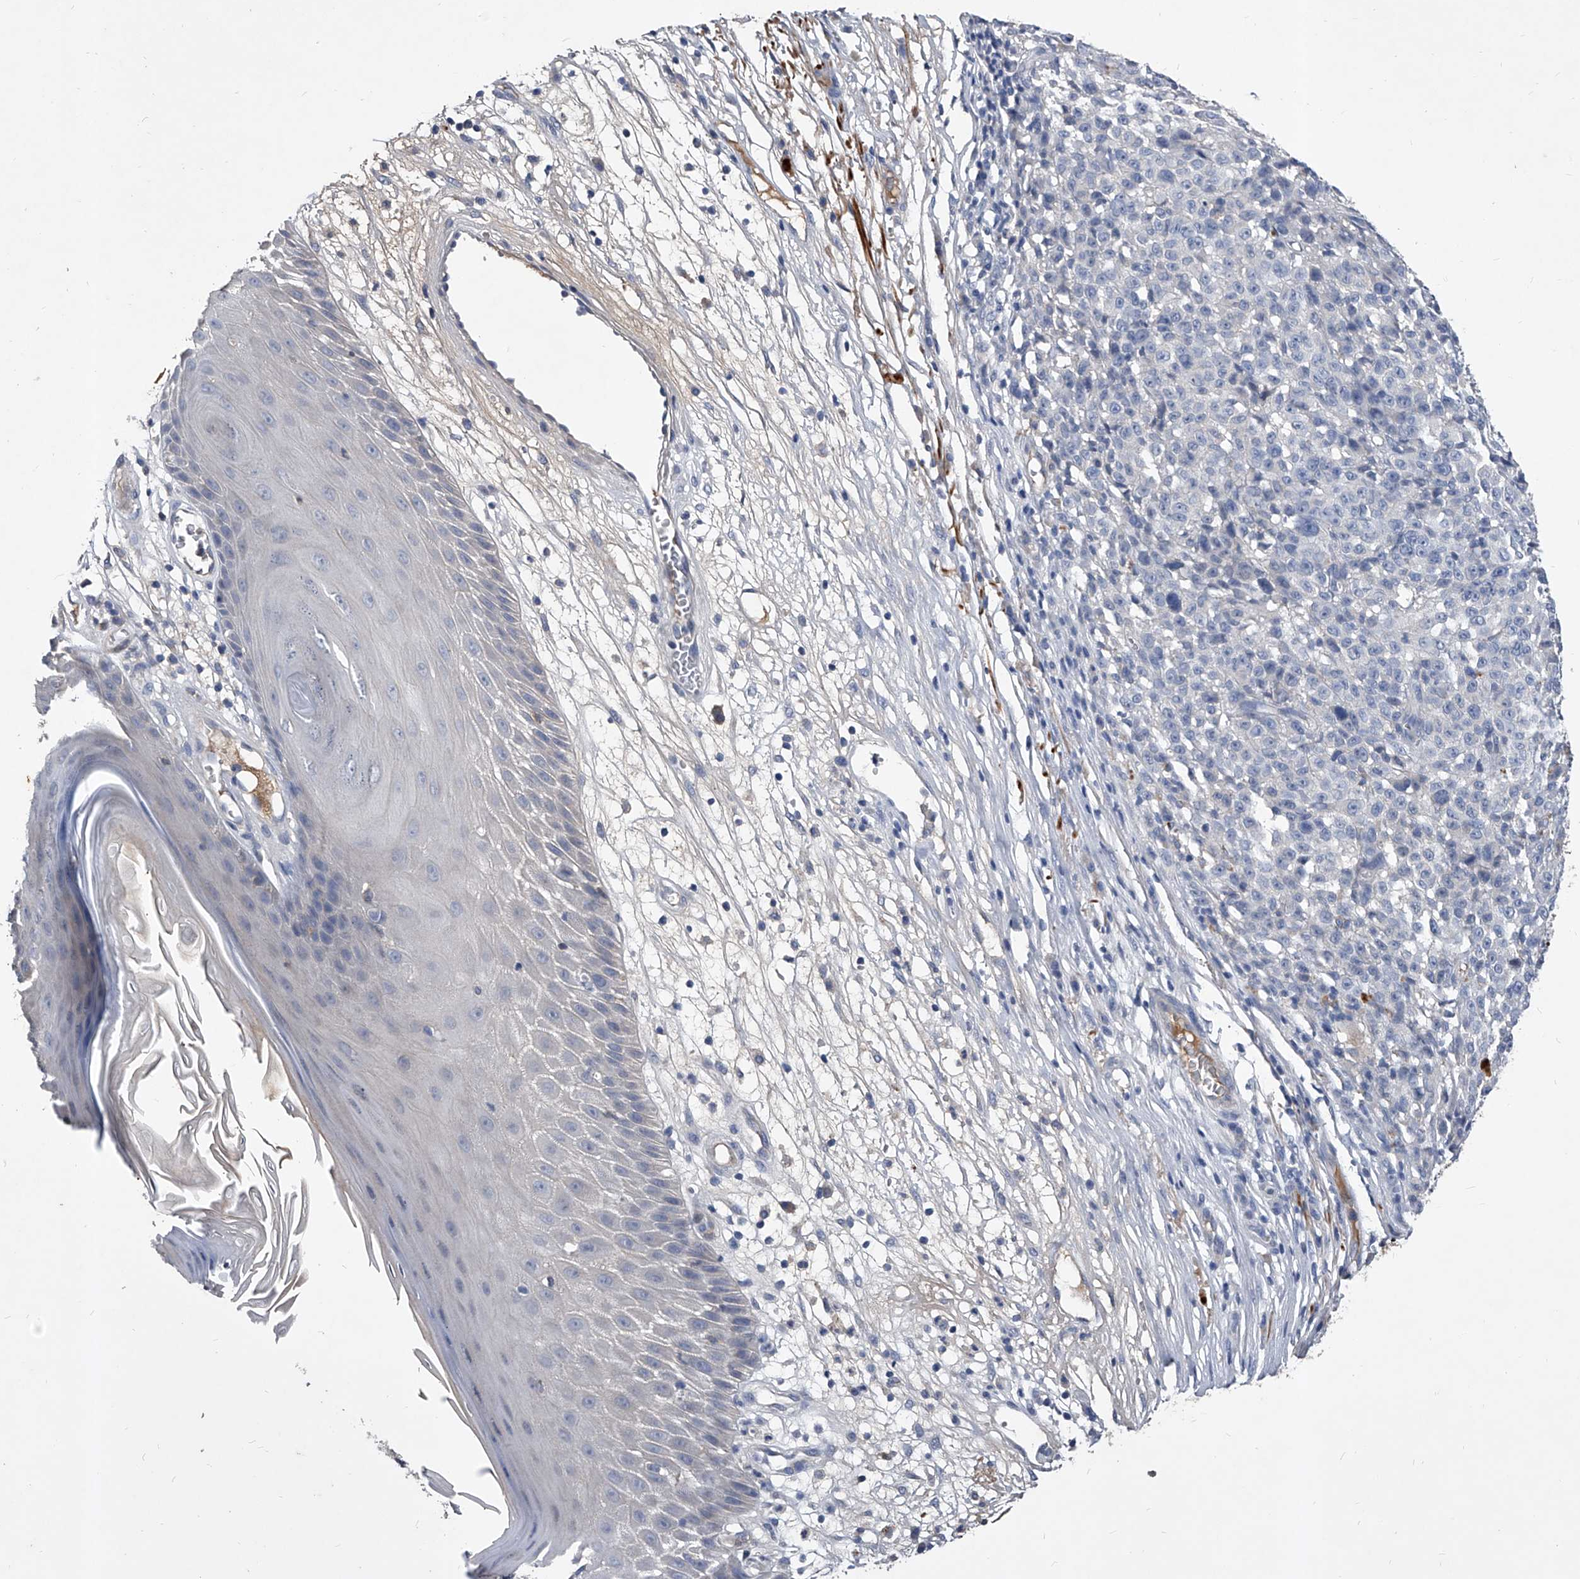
{"staining": {"intensity": "negative", "quantity": "none", "location": "none"}, "tissue": "melanoma", "cell_type": "Tumor cells", "image_type": "cancer", "snomed": [{"axis": "morphology", "description": "Malignant melanoma, NOS"}, {"axis": "topography", "description": "Skin"}], "caption": "IHC of melanoma shows no positivity in tumor cells. (DAB immunohistochemistry (IHC) visualized using brightfield microscopy, high magnification).", "gene": "C5", "patient": {"sex": "female", "age": 82}}